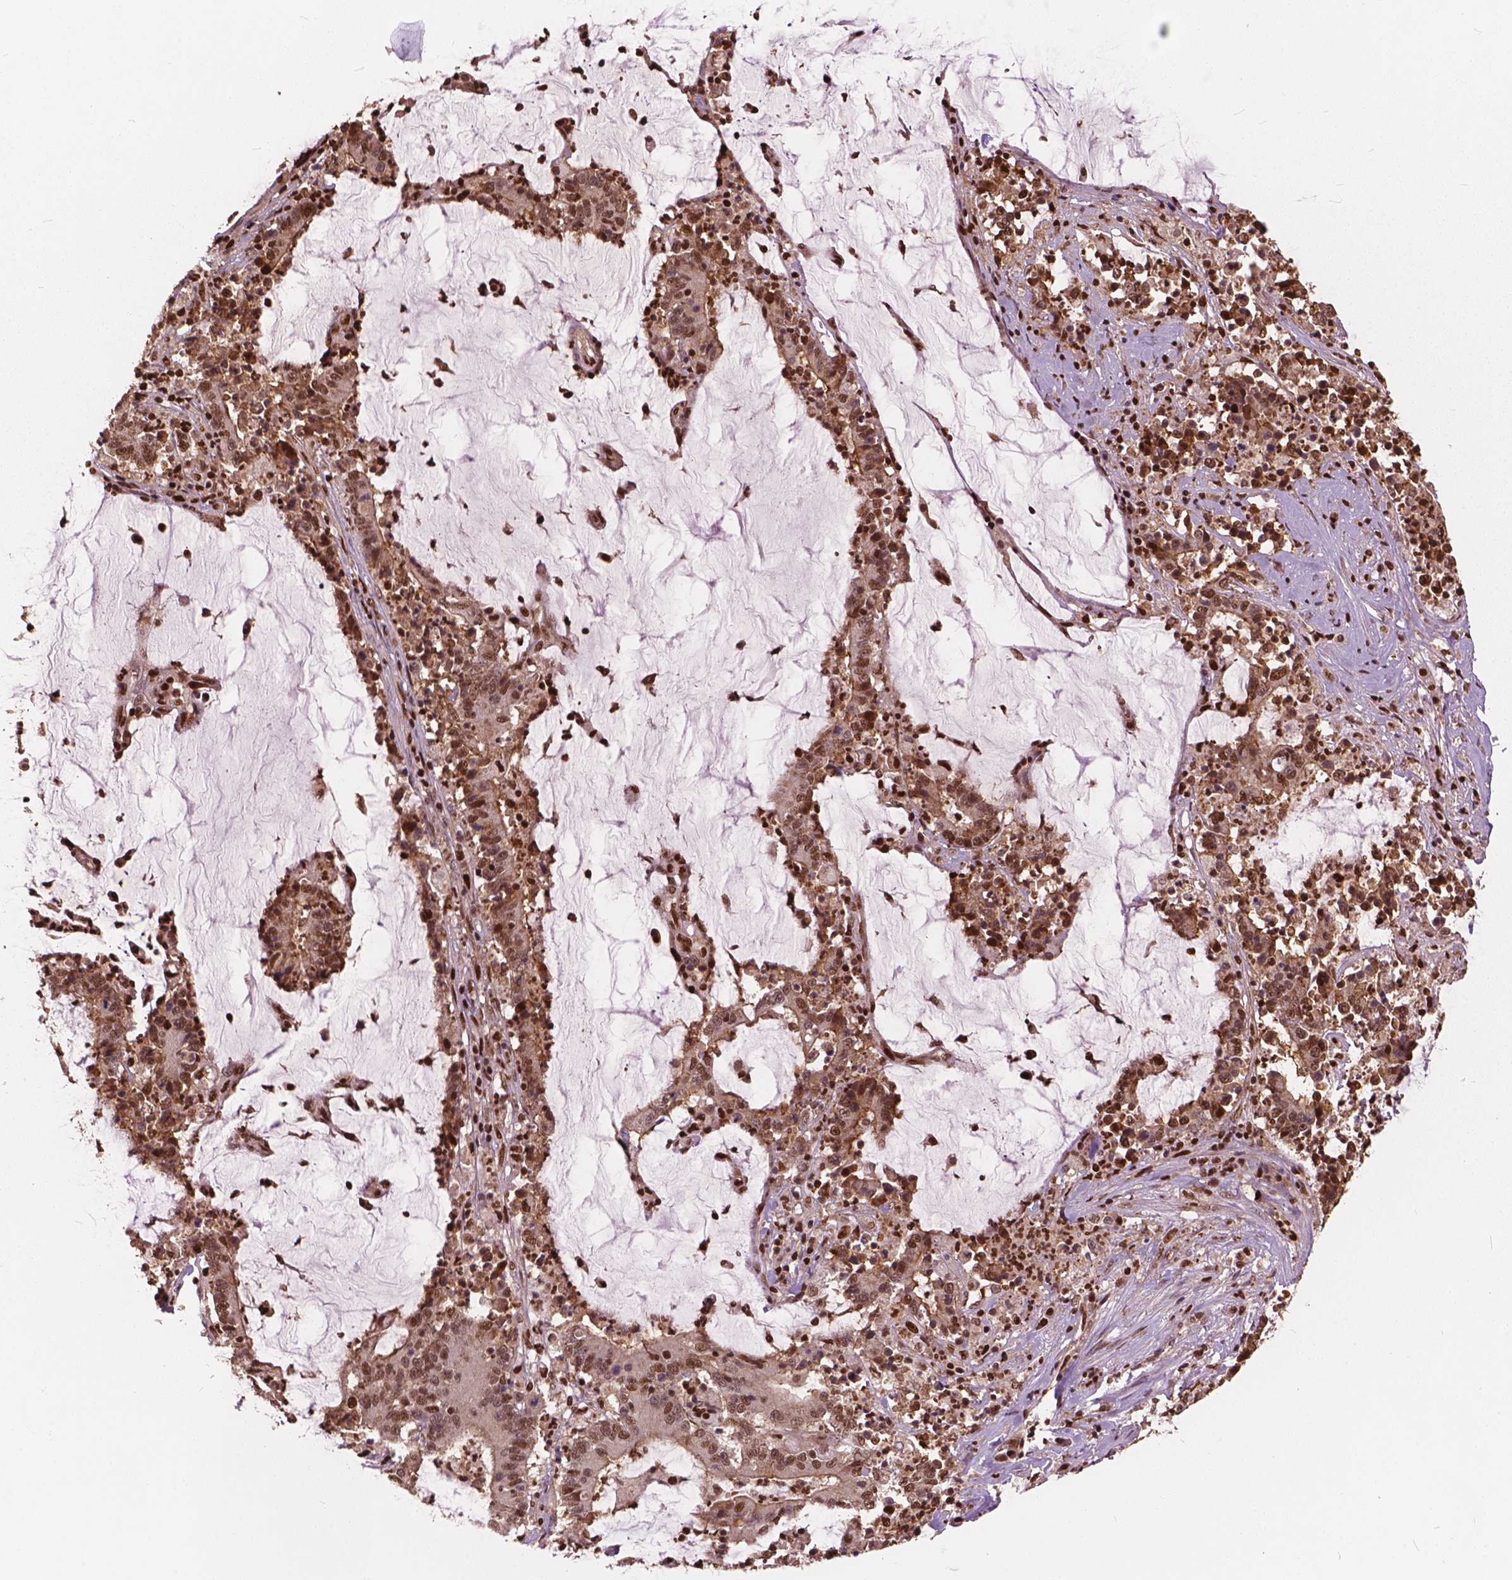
{"staining": {"intensity": "moderate", "quantity": ">75%", "location": "cytoplasmic/membranous,nuclear"}, "tissue": "stomach cancer", "cell_type": "Tumor cells", "image_type": "cancer", "snomed": [{"axis": "morphology", "description": "Adenocarcinoma, NOS"}, {"axis": "topography", "description": "Stomach, upper"}], "caption": "Immunohistochemical staining of stomach adenocarcinoma reveals moderate cytoplasmic/membranous and nuclear protein expression in about >75% of tumor cells.", "gene": "ANP32B", "patient": {"sex": "male", "age": 68}}